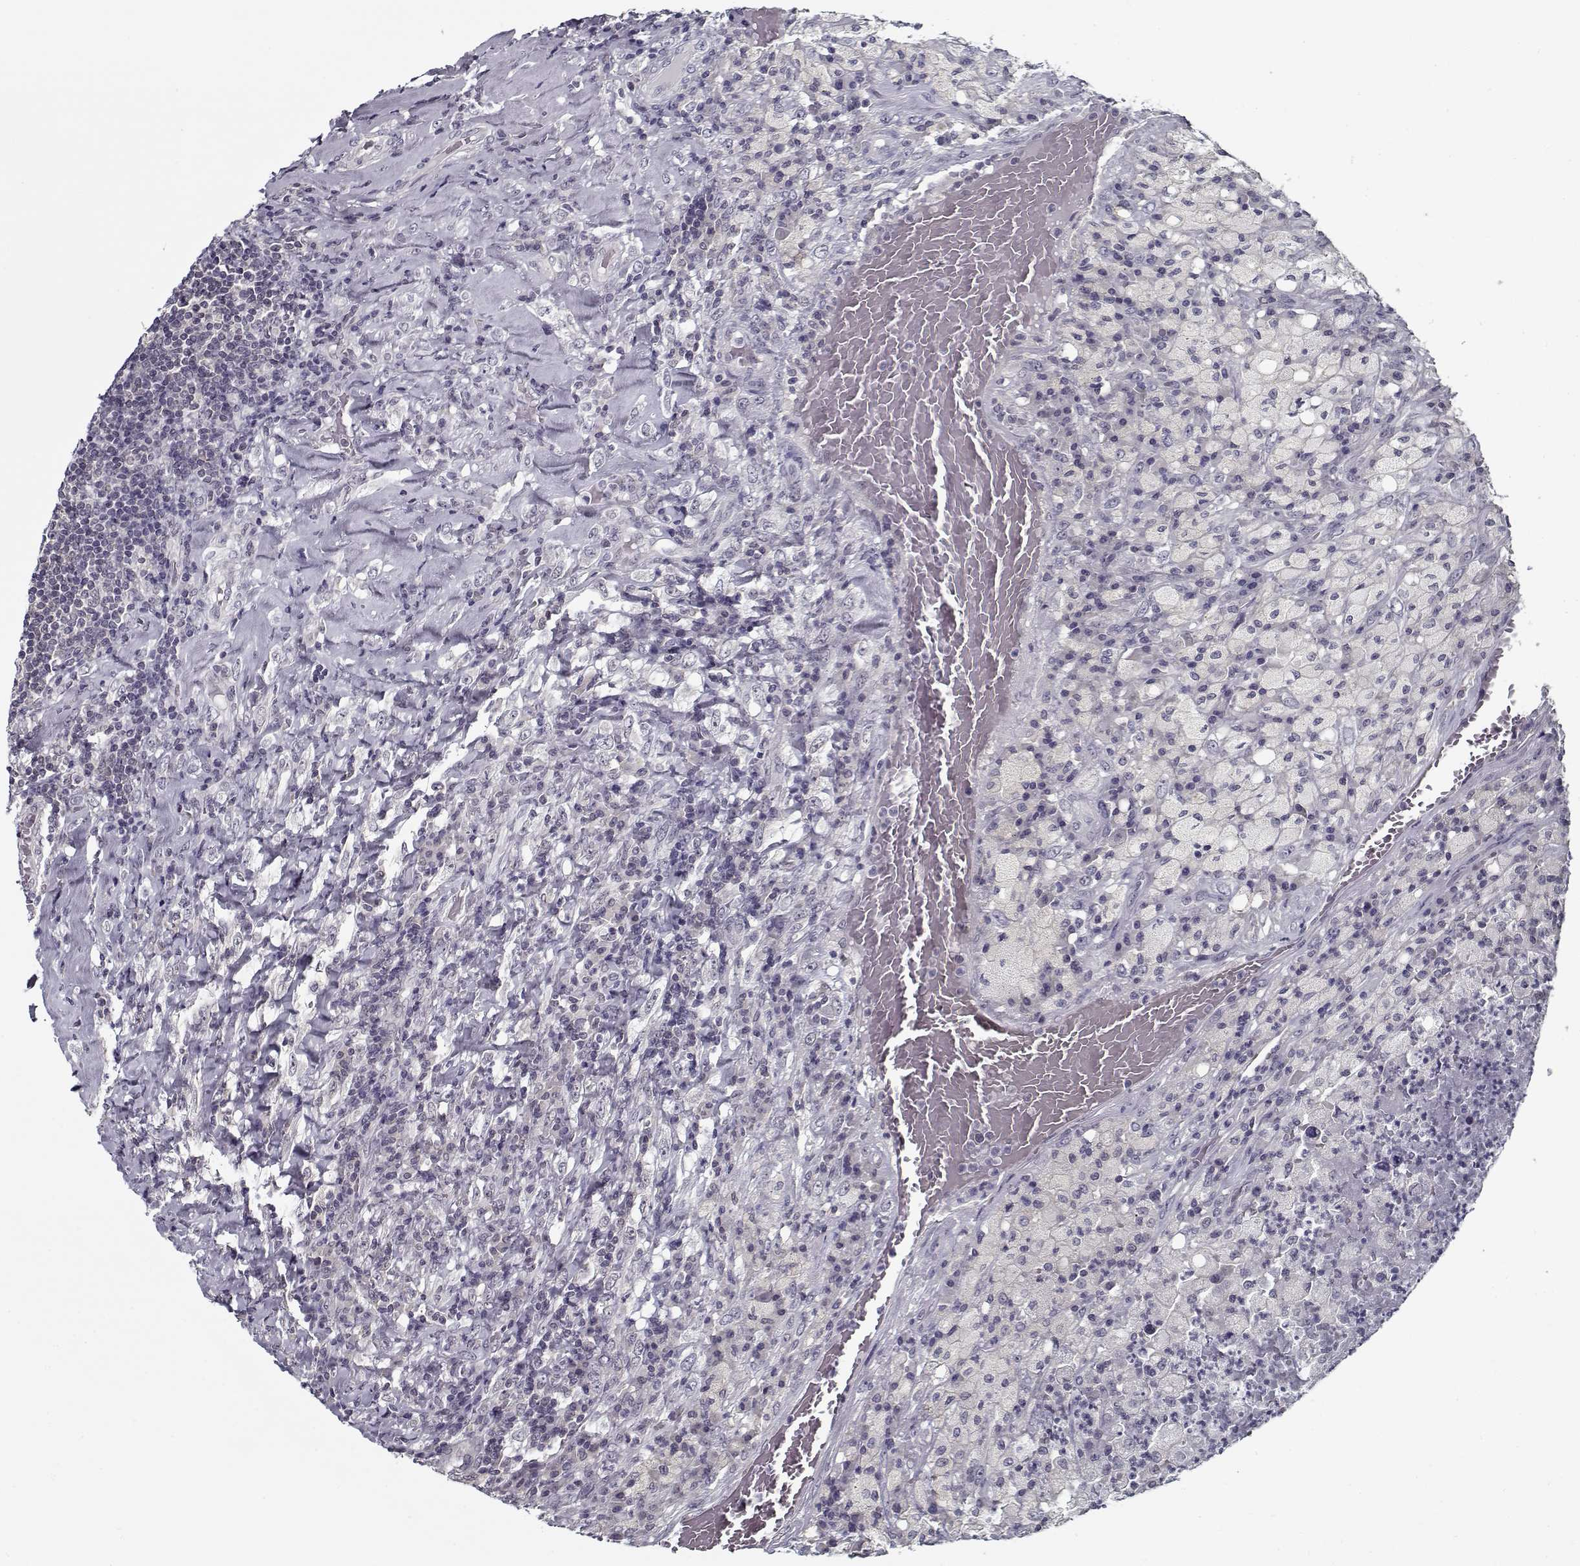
{"staining": {"intensity": "negative", "quantity": "none", "location": "none"}, "tissue": "testis cancer", "cell_type": "Tumor cells", "image_type": "cancer", "snomed": [{"axis": "morphology", "description": "Necrosis, NOS"}, {"axis": "morphology", "description": "Carcinoma, Embryonal, NOS"}, {"axis": "topography", "description": "Testis"}], "caption": "A high-resolution histopathology image shows immunohistochemistry staining of testis embryonal carcinoma, which displays no significant positivity in tumor cells.", "gene": "TESPA1", "patient": {"sex": "male", "age": 19}}